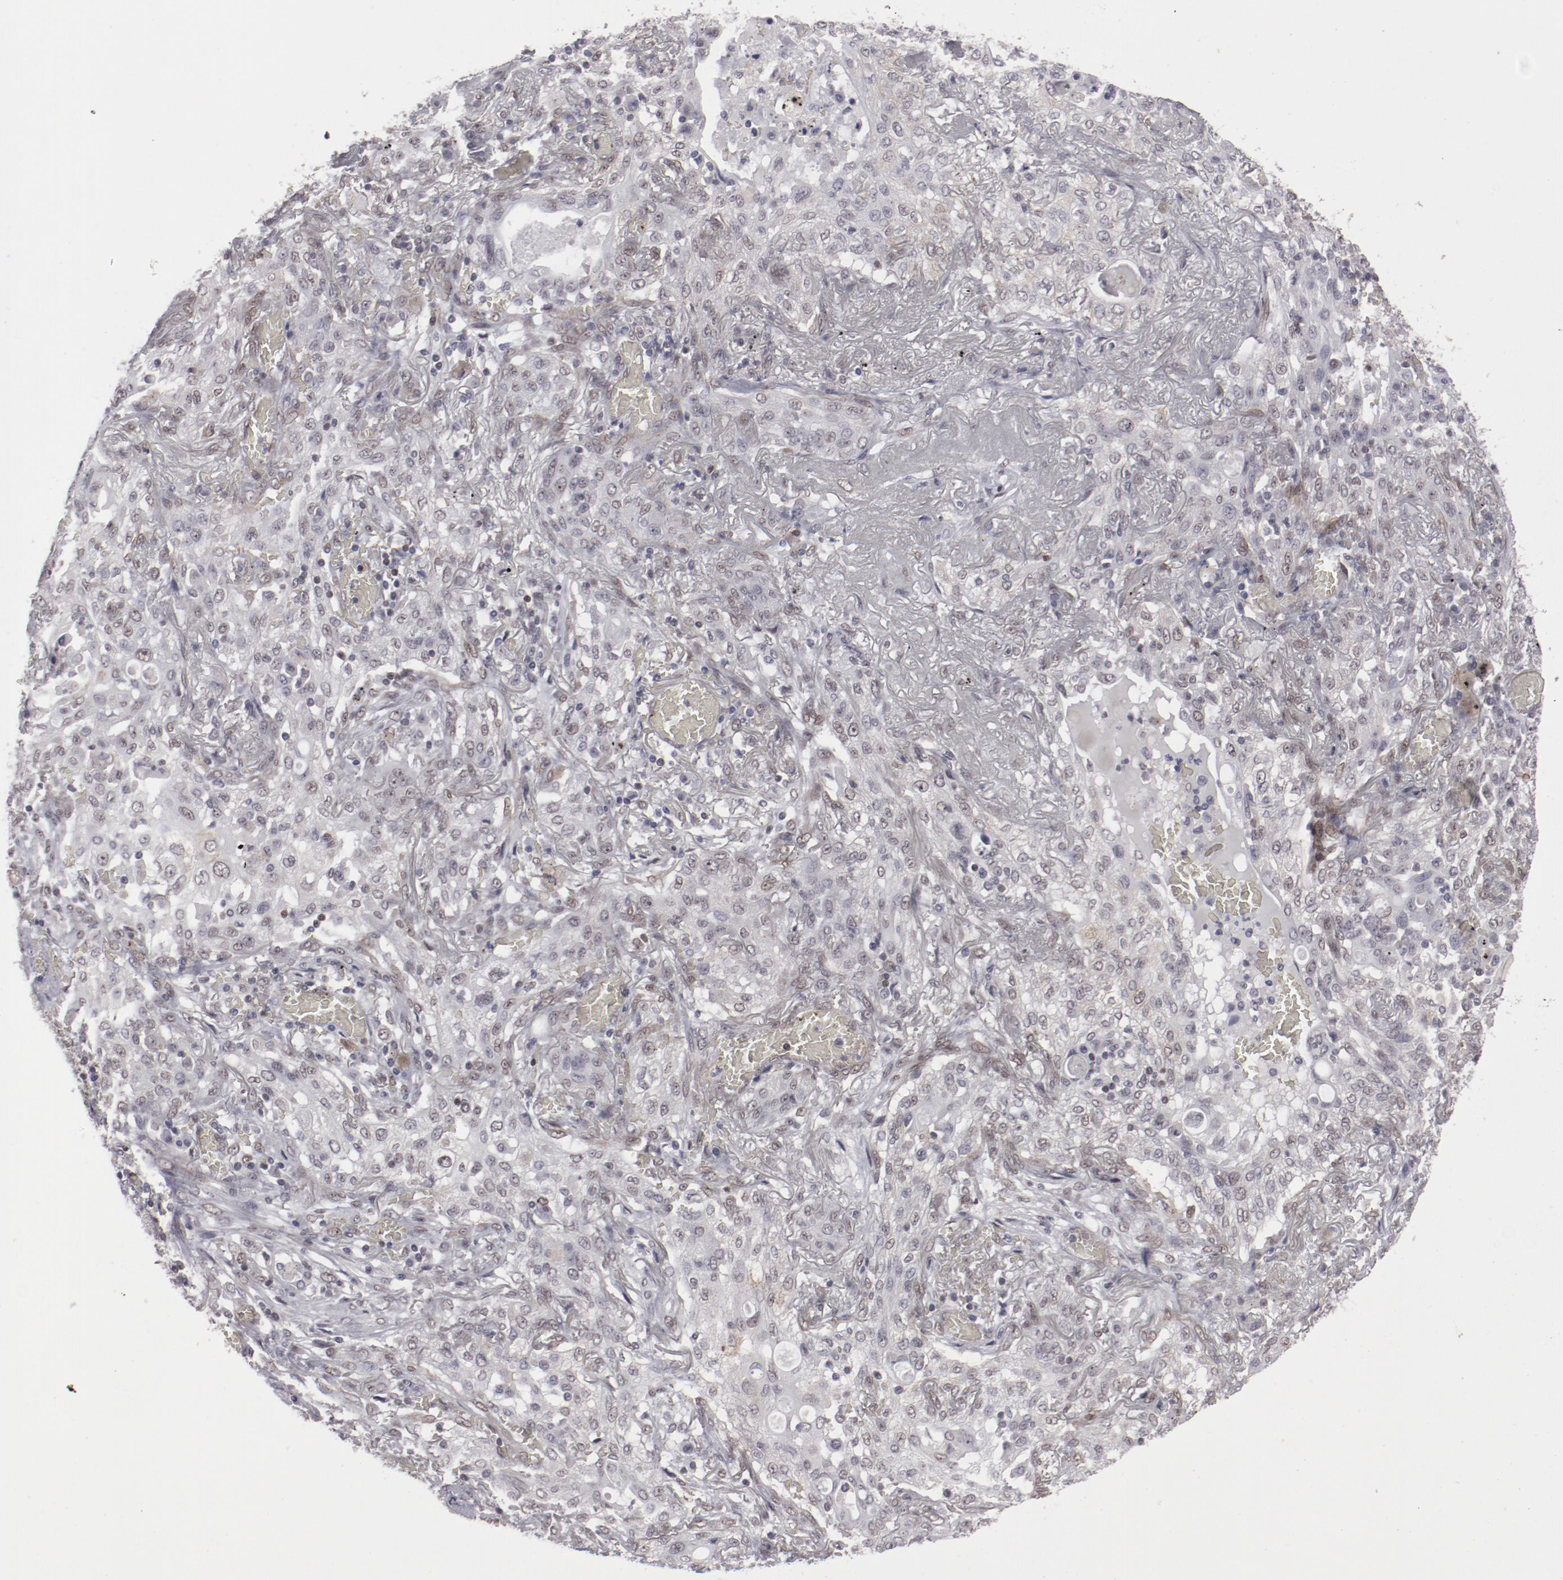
{"staining": {"intensity": "negative", "quantity": "none", "location": "none"}, "tissue": "lung cancer", "cell_type": "Tumor cells", "image_type": "cancer", "snomed": [{"axis": "morphology", "description": "Squamous cell carcinoma, NOS"}, {"axis": "topography", "description": "Lung"}], "caption": "The image exhibits no significant positivity in tumor cells of squamous cell carcinoma (lung).", "gene": "LEF1", "patient": {"sex": "female", "age": 47}}